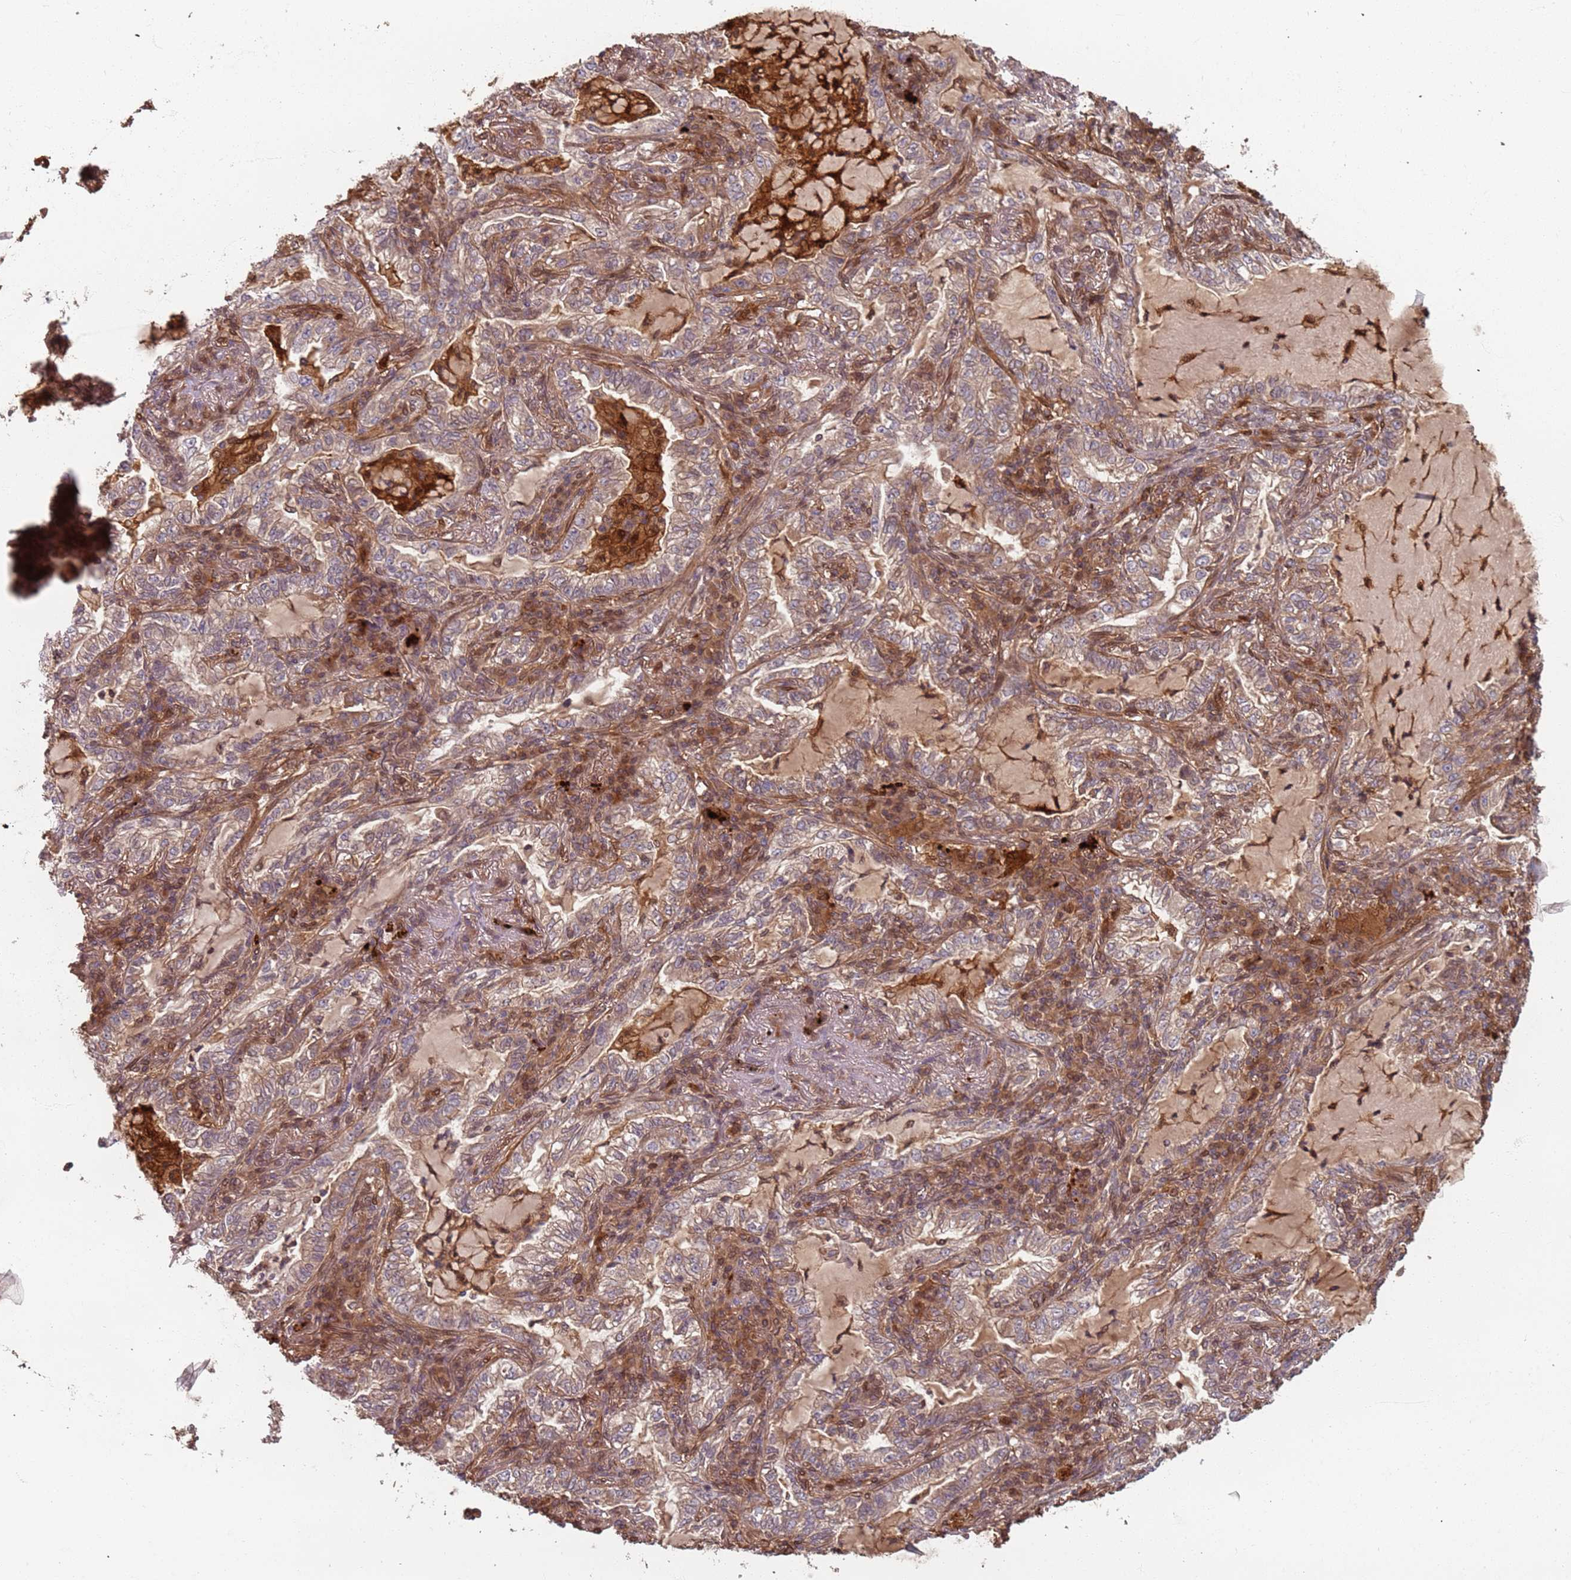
{"staining": {"intensity": "weak", "quantity": "<25%", "location": "cytoplasmic/membranous"}, "tissue": "lung cancer", "cell_type": "Tumor cells", "image_type": "cancer", "snomed": [{"axis": "morphology", "description": "Adenocarcinoma, NOS"}, {"axis": "topography", "description": "Lung"}], "caption": "Immunohistochemical staining of human lung cancer exhibits no significant staining in tumor cells.", "gene": "SDCCAG8", "patient": {"sex": "female", "age": 73}}